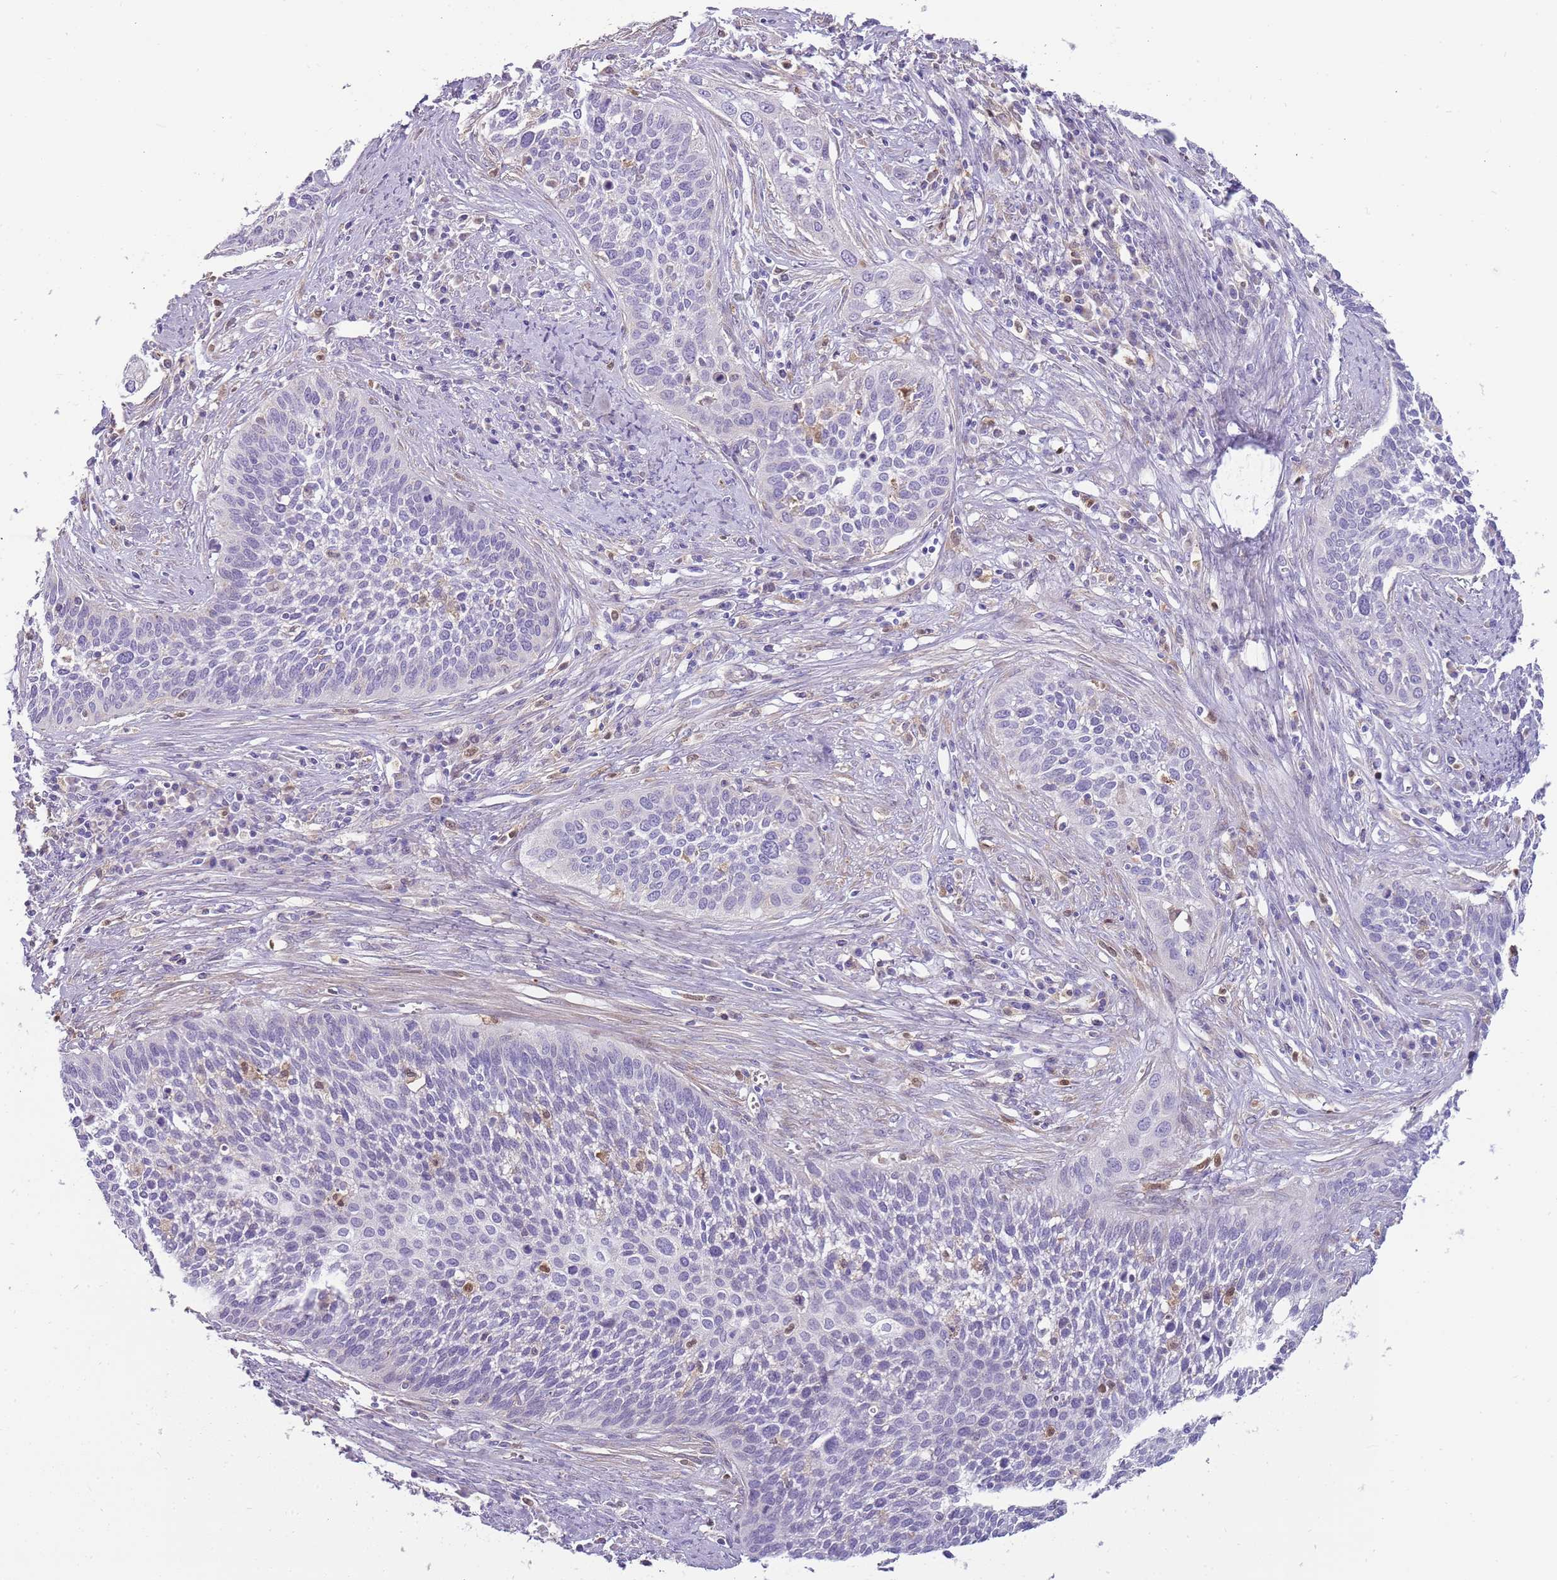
{"staining": {"intensity": "negative", "quantity": "none", "location": "none"}, "tissue": "cervical cancer", "cell_type": "Tumor cells", "image_type": "cancer", "snomed": [{"axis": "morphology", "description": "Squamous cell carcinoma, NOS"}, {"axis": "topography", "description": "Cervix"}], "caption": "There is no significant staining in tumor cells of cervical cancer (squamous cell carcinoma).", "gene": "DIPK1C", "patient": {"sex": "female", "age": 34}}